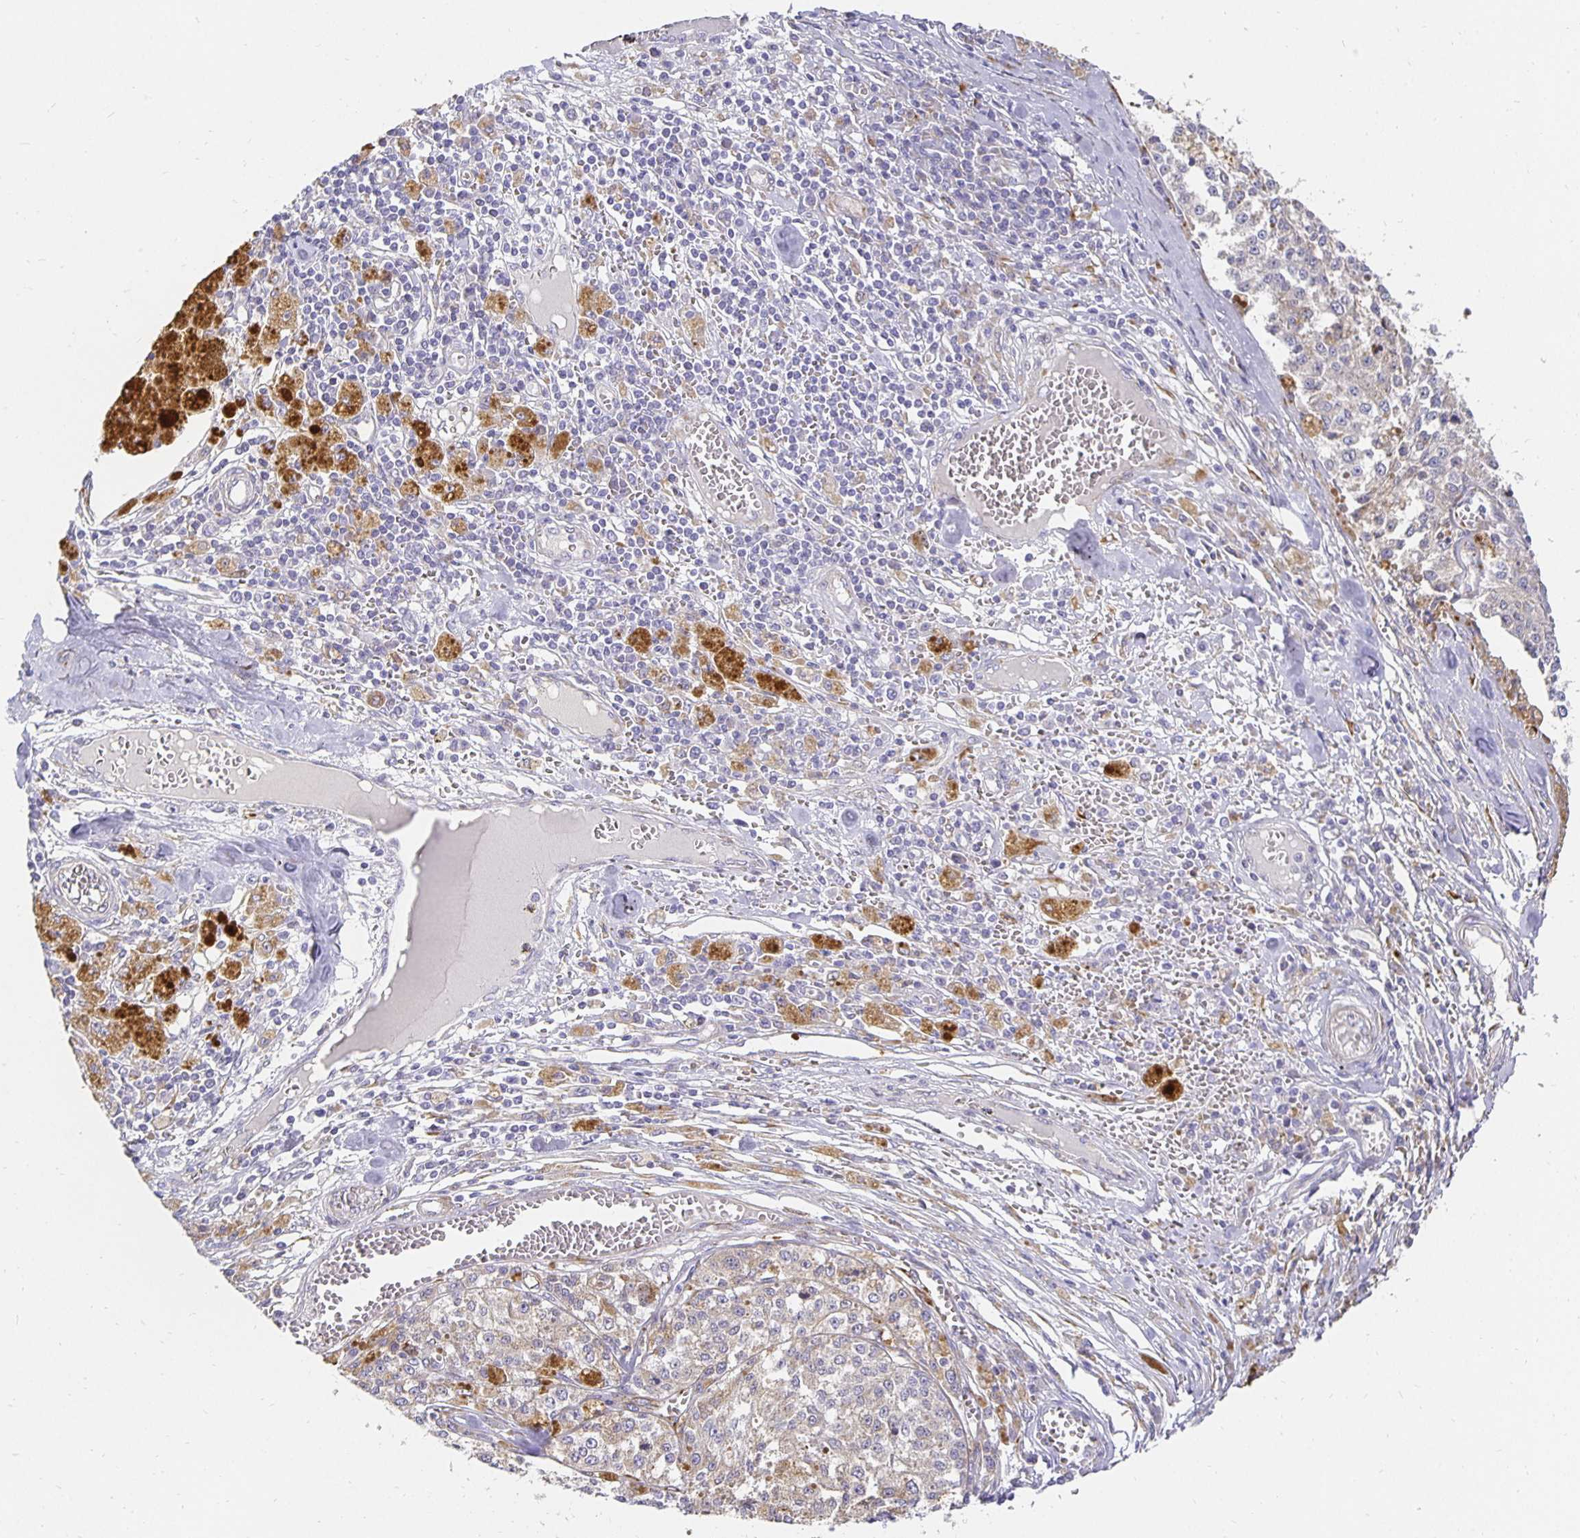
{"staining": {"intensity": "weak", "quantity": "<25%", "location": "cytoplasmic/membranous"}, "tissue": "melanoma", "cell_type": "Tumor cells", "image_type": "cancer", "snomed": [{"axis": "morphology", "description": "Malignant melanoma, Metastatic site"}, {"axis": "topography", "description": "Lymph node"}], "caption": "Malignant melanoma (metastatic site) was stained to show a protein in brown. There is no significant expression in tumor cells.", "gene": "PLOD1", "patient": {"sex": "female", "age": 64}}